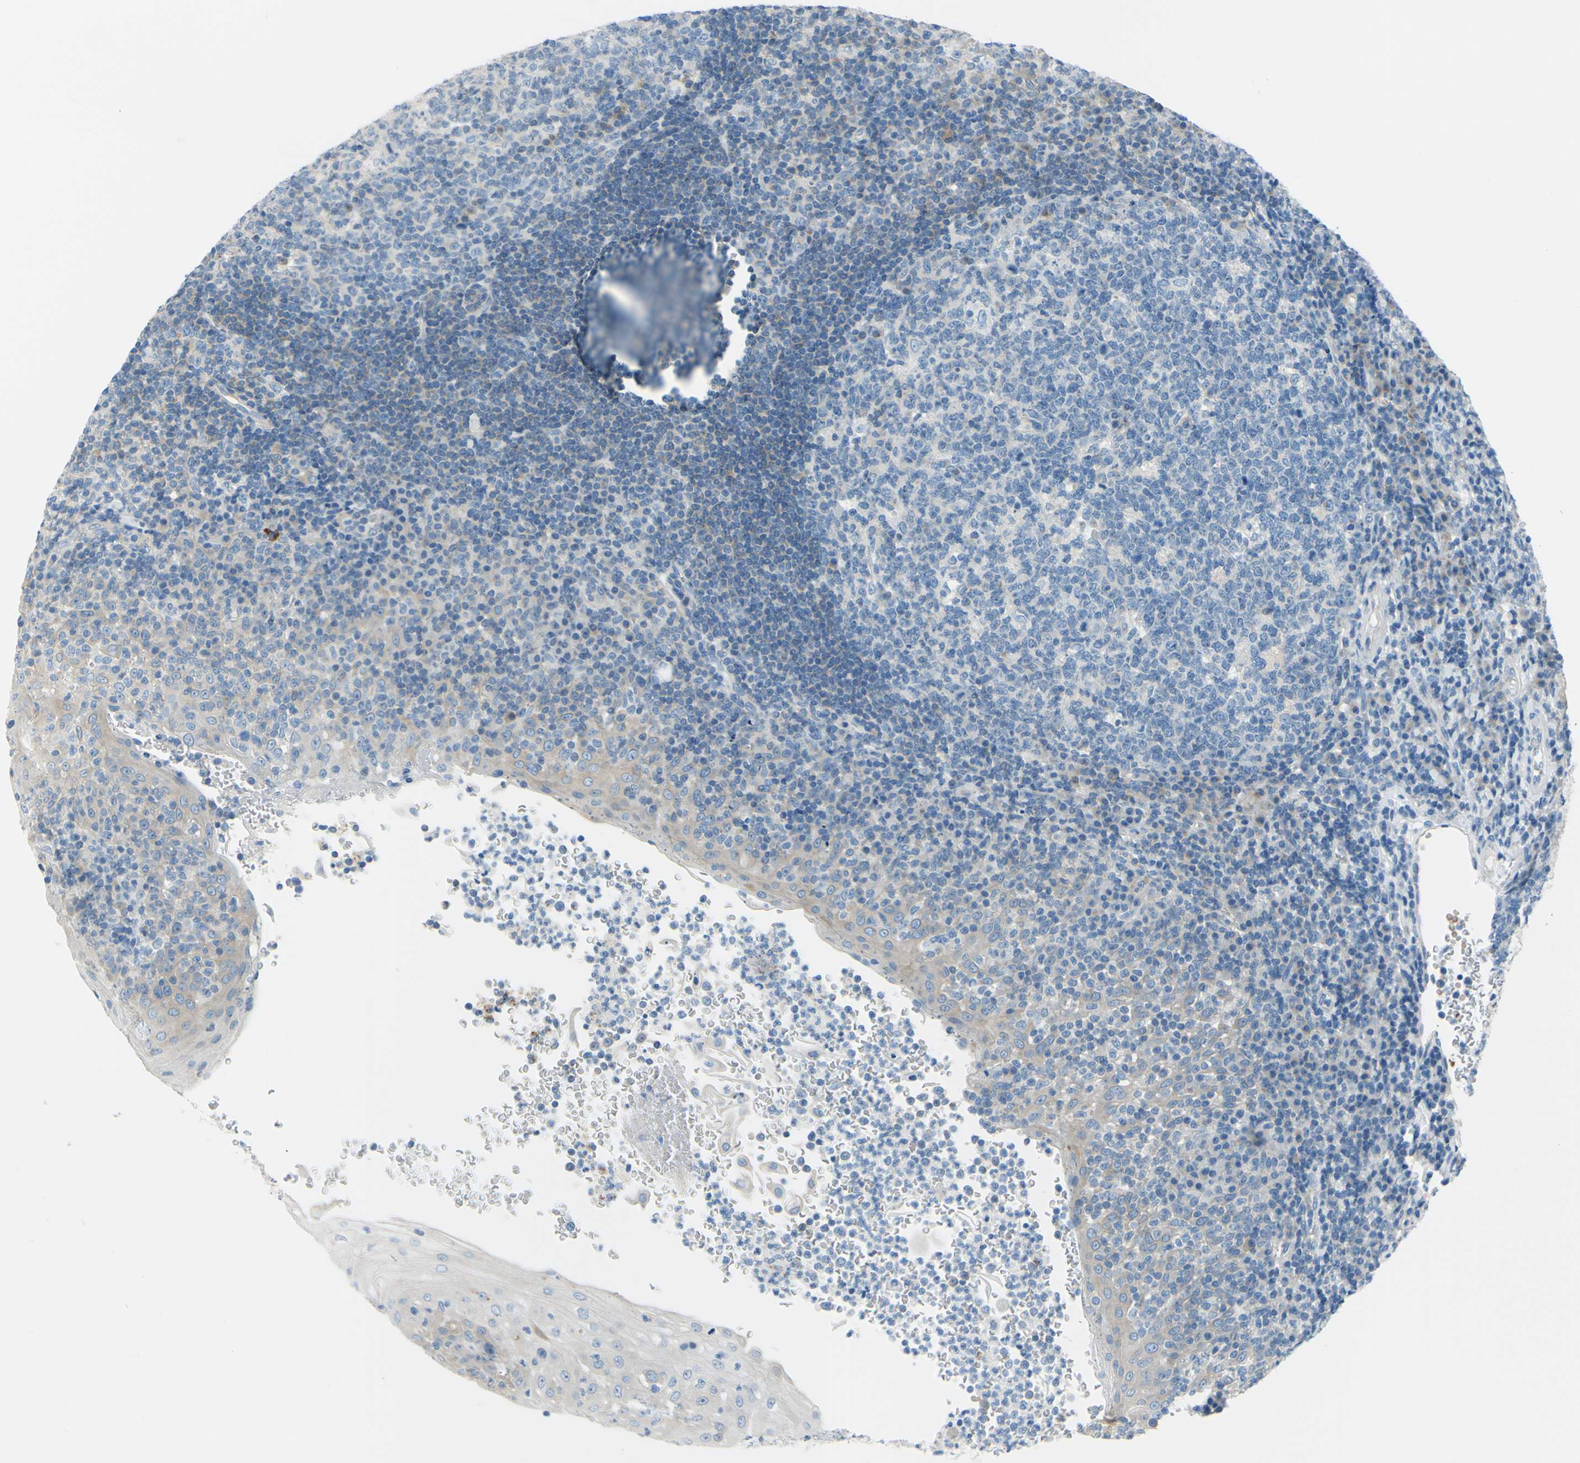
{"staining": {"intensity": "weak", "quantity": "<25%", "location": "cytoplasmic/membranous"}, "tissue": "tonsil", "cell_type": "Germinal center cells", "image_type": "normal", "snomed": [{"axis": "morphology", "description": "Normal tissue, NOS"}, {"axis": "topography", "description": "Tonsil"}], "caption": "Unremarkable tonsil was stained to show a protein in brown. There is no significant expression in germinal center cells.", "gene": "FRMD4B", "patient": {"sex": "female", "age": 40}}